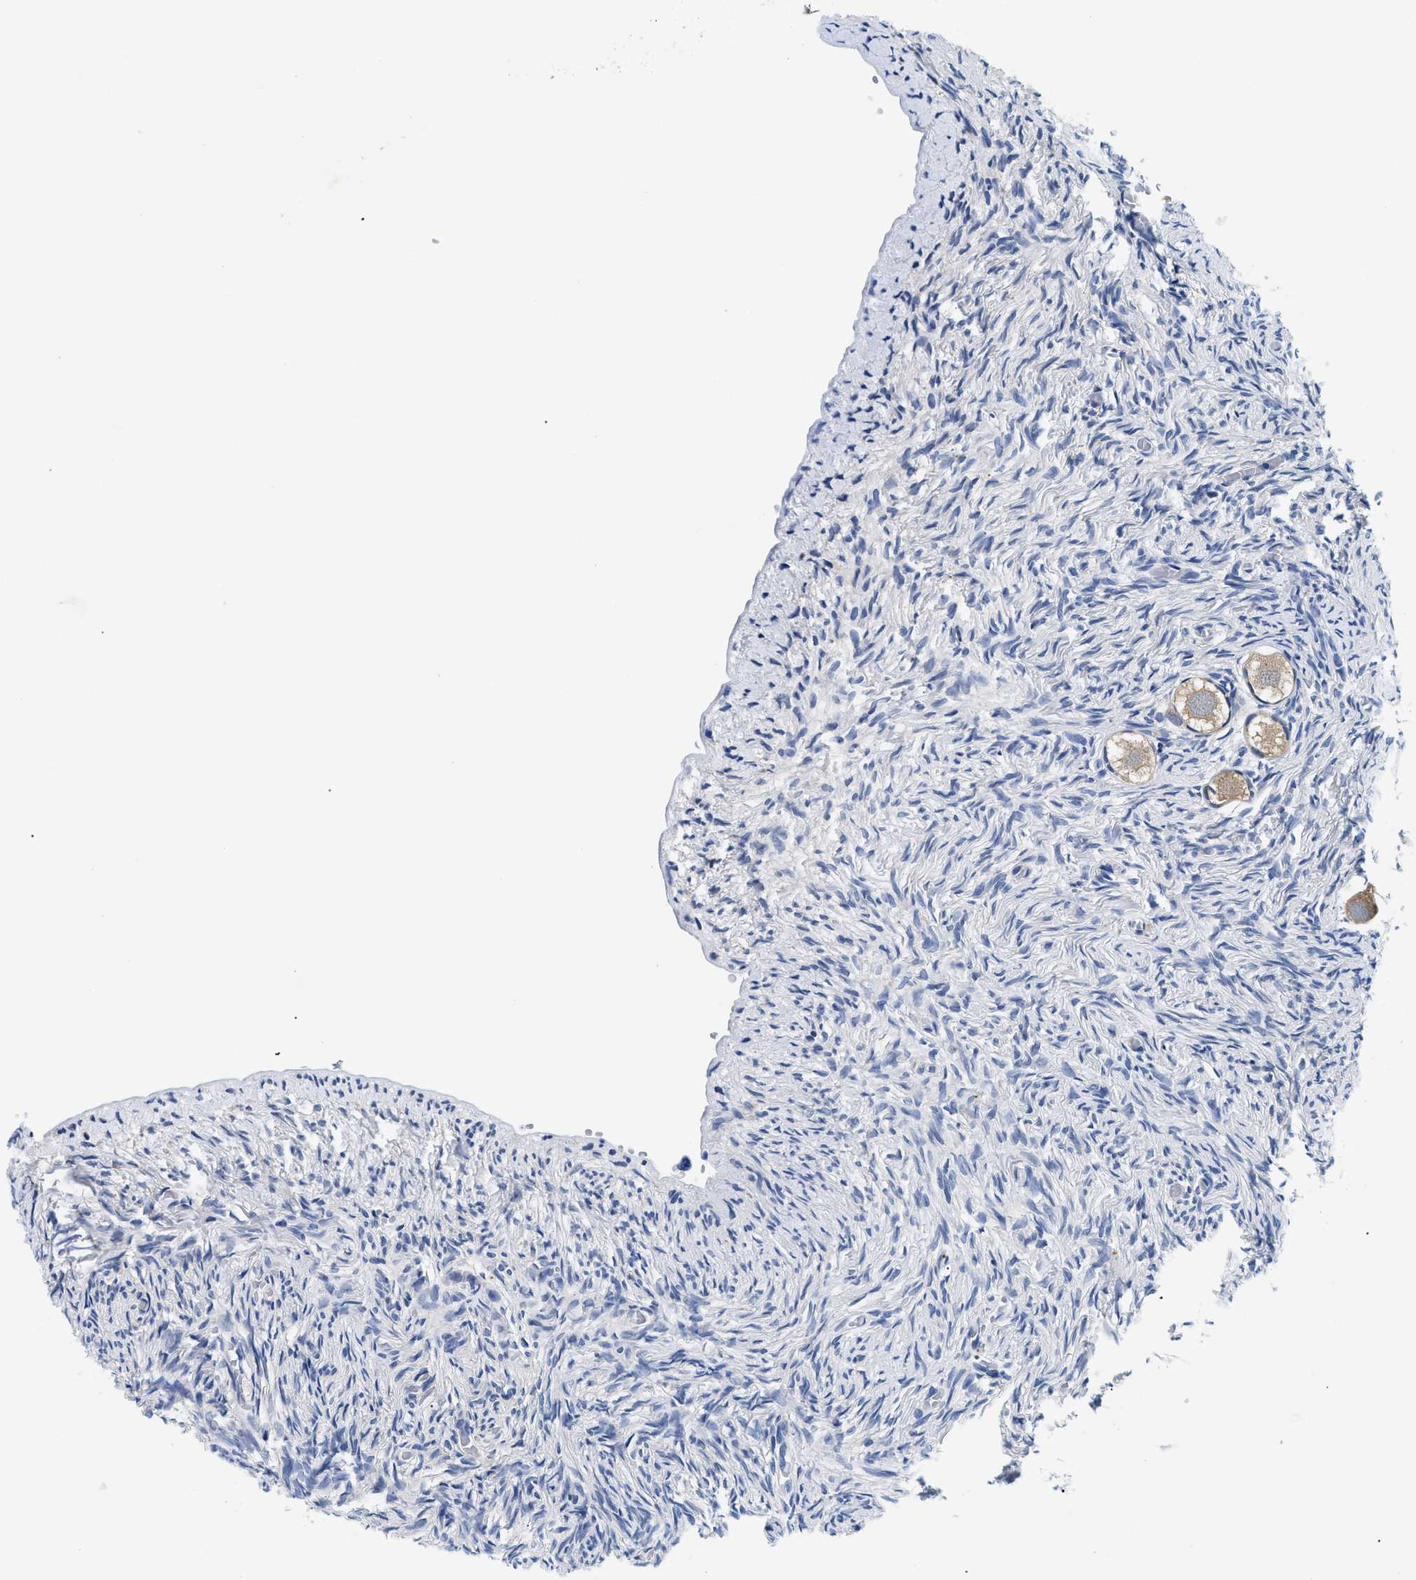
{"staining": {"intensity": "weak", "quantity": "25%-75%", "location": "cytoplasmic/membranous"}, "tissue": "ovary", "cell_type": "Follicle cells", "image_type": "normal", "snomed": [{"axis": "morphology", "description": "Normal tissue, NOS"}, {"axis": "topography", "description": "Ovary"}], "caption": "Immunohistochemistry of normal ovary exhibits low levels of weak cytoplasmic/membranous positivity in approximately 25%-75% of follicle cells.", "gene": "MEA1", "patient": {"sex": "female", "age": 27}}